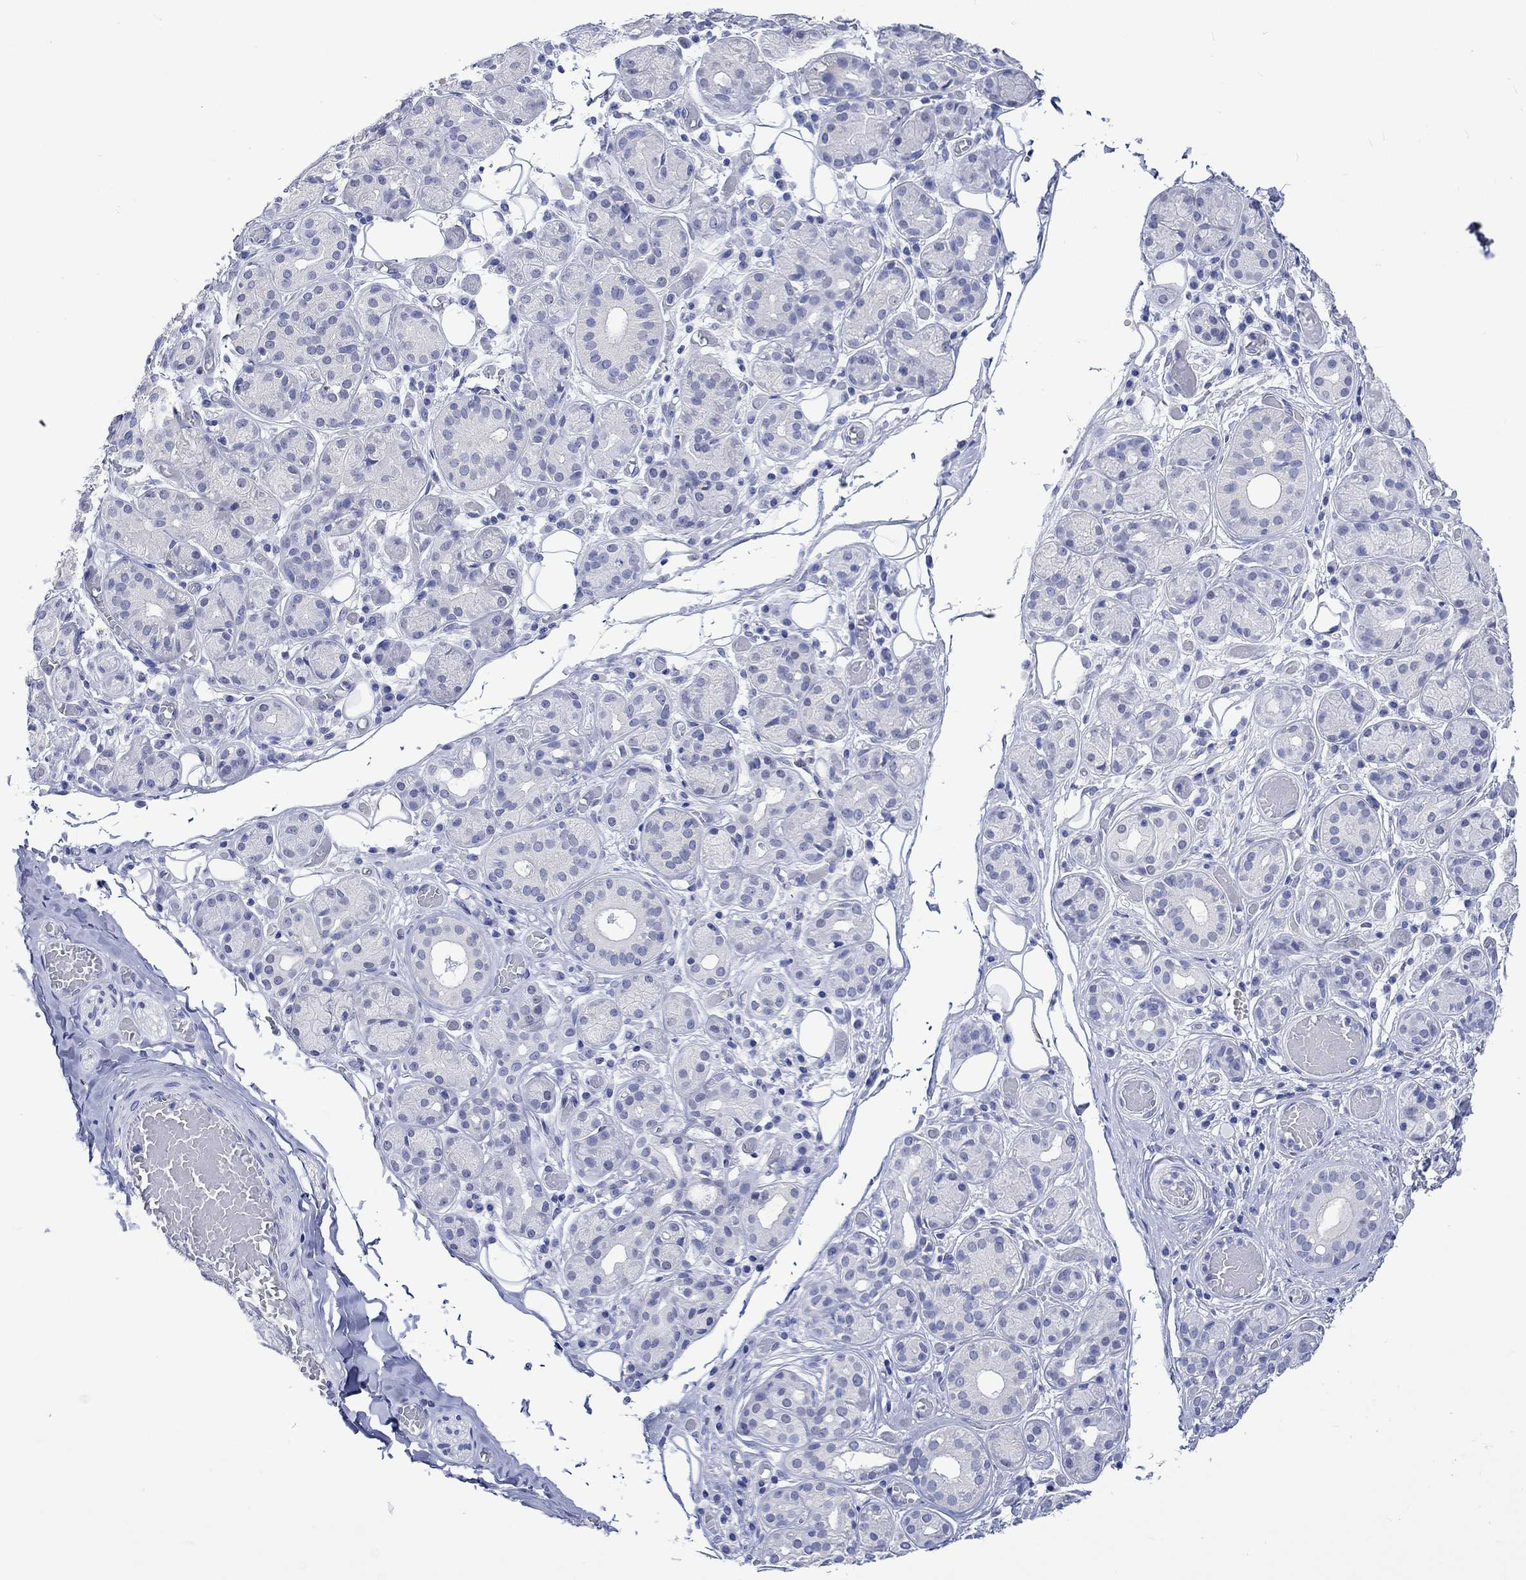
{"staining": {"intensity": "negative", "quantity": "none", "location": "none"}, "tissue": "salivary gland", "cell_type": "Glandular cells", "image_type": "normal", "snomed": [{"axis": "morphology", "description": "Normal tissue, NOS"}, {"axis": "topography", "description": "Salivary gland"}, {"axis": "topography", "description": "Peripheral nerve tissue"}], "caption": "This is a histopathology image of immunohistochemistry (IHC) staining of normal salivary gland, which shows no staining in glandular cells.", "gene": "KLHL33", "patient": {"sex": "male", "age": 71}}